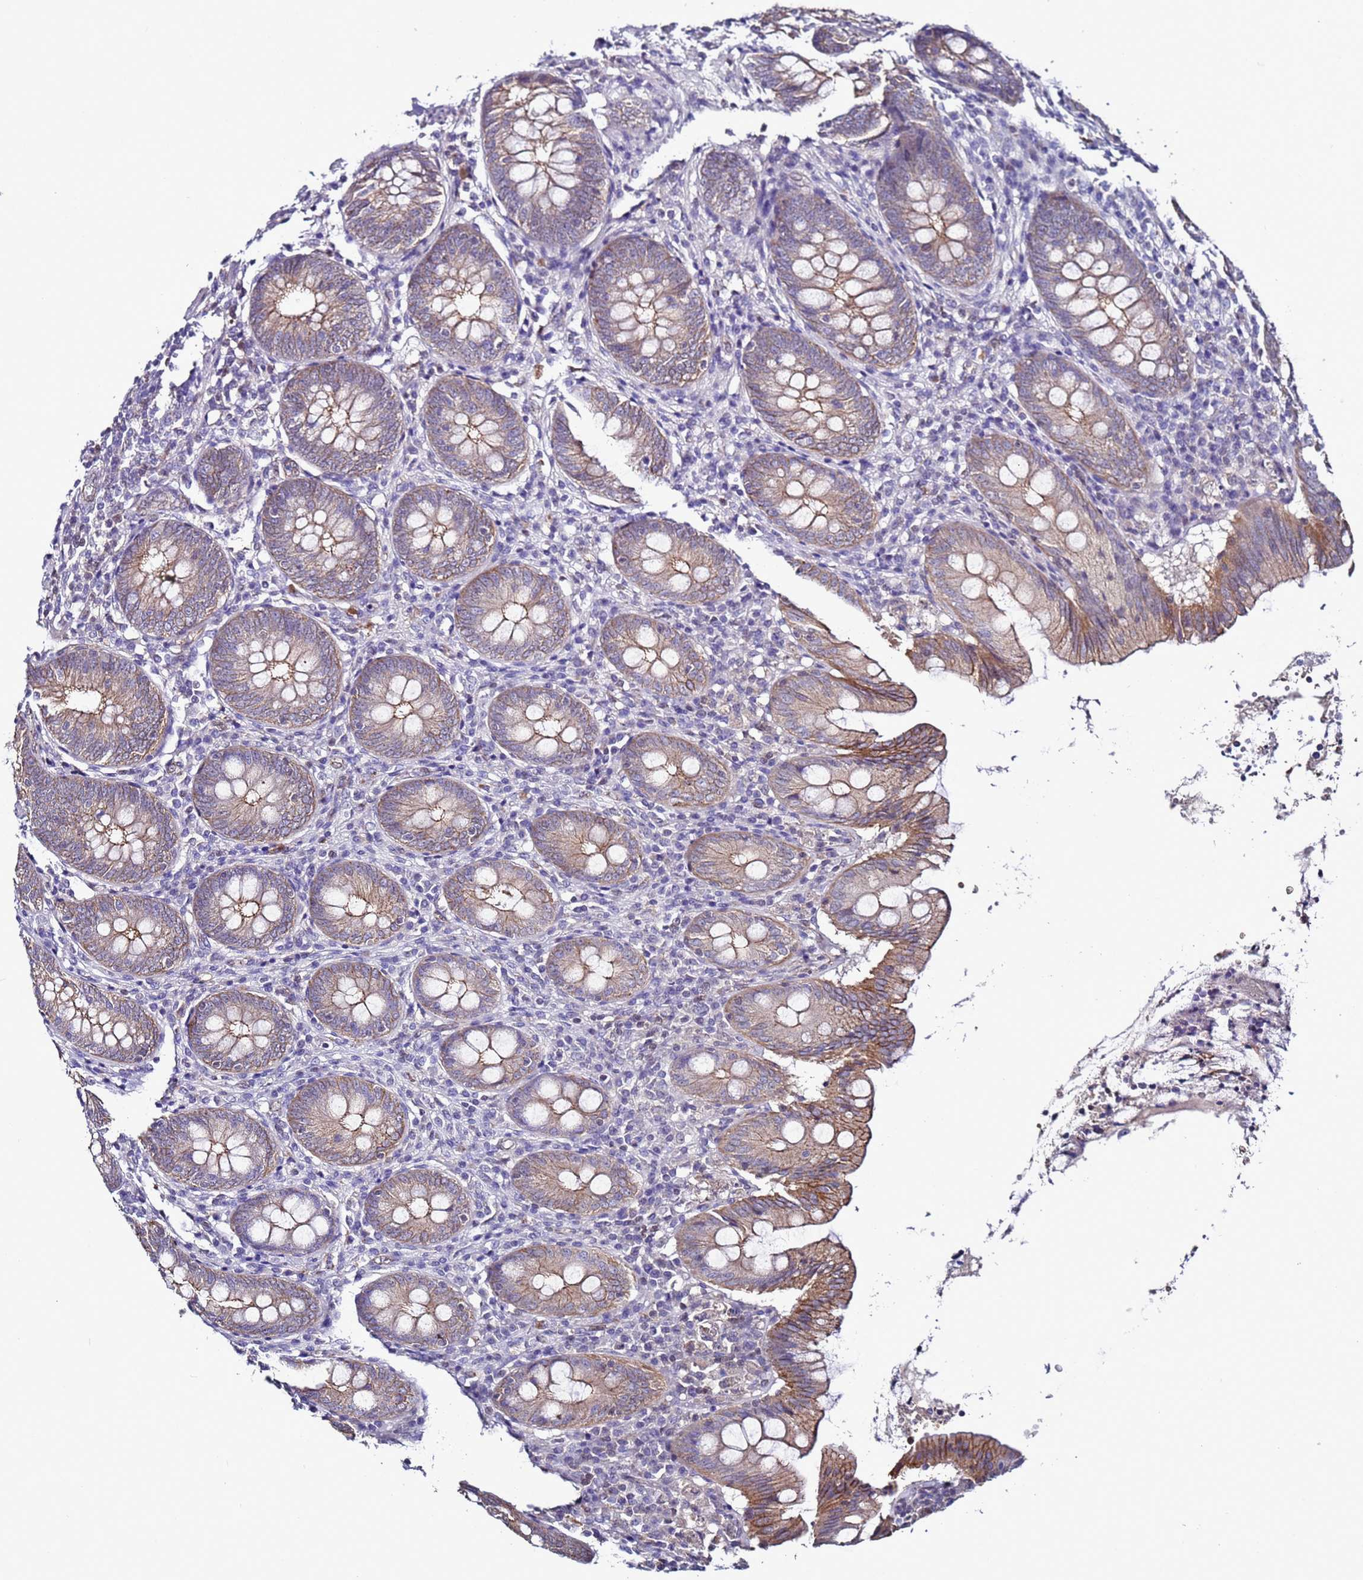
{"staining": {"intensity": "moderate", "quantity": "<25%", "location": "cytoplasmic/membranous"}, "tissue": "appendix", "cell_type": "Glandular cells", "image_type": "normal", "snomed": [{"axis": "morphology", "description": "Normal tissue, NOS"}, {"axis": "topography", "description": "Appendix"}], "caption": "Approximately <25% of glandular cells in unremarkable human appendix show moderate cytoplasmic/membranous protein staining as visualized by brown immunohistochemical staining.", "gene": "TENM3", "patient": {"sex": "female", "age": 54}}